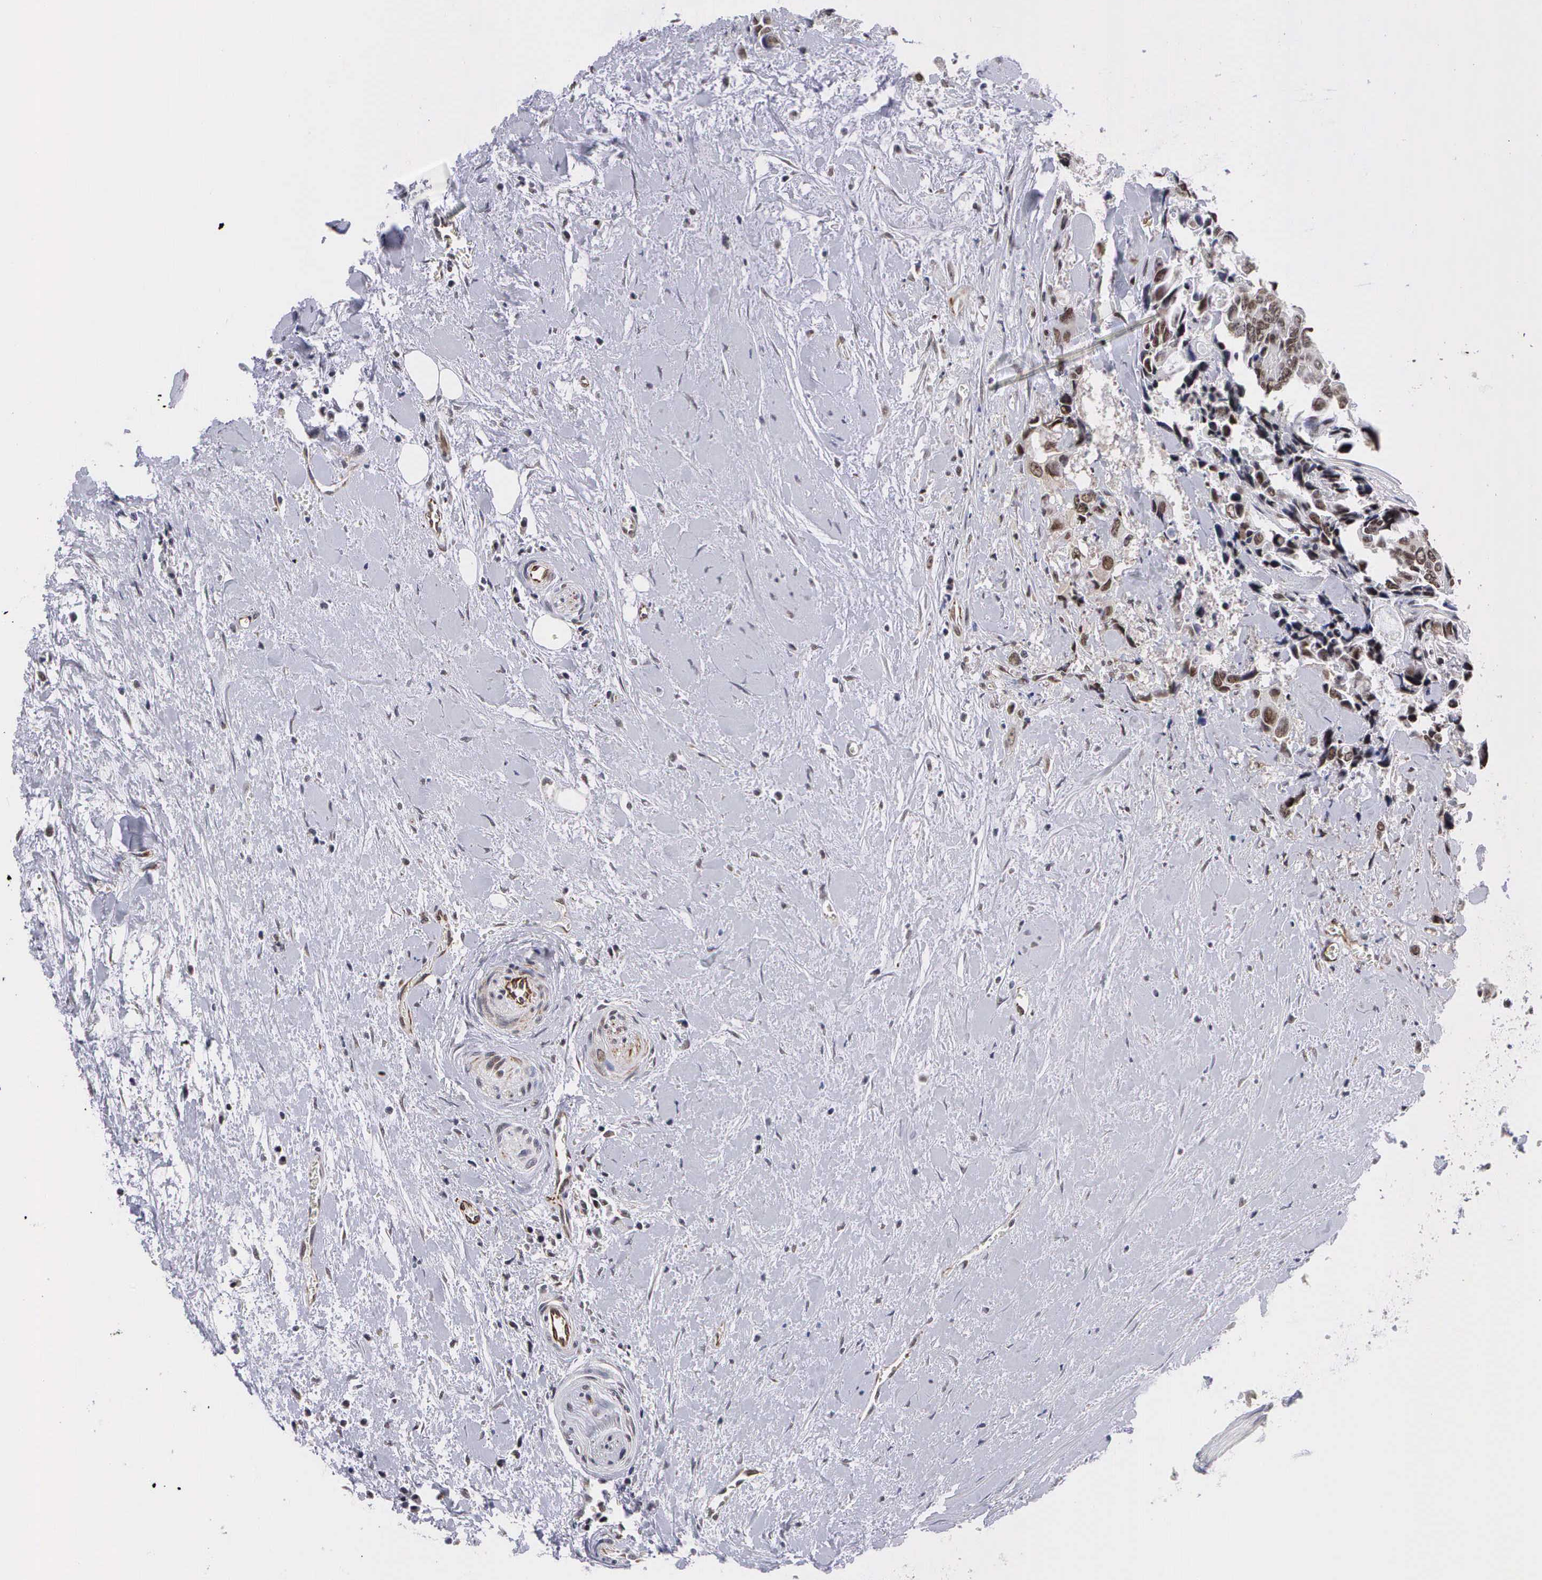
{"staining": {"intensity": "moderate", "quantity": ">75%", "location": "nuclear"}, "tissue": "colorectal cancer", "cell_type": "Tumor cells", "image_type": "cancer", "snomed": [{"axis": "morphology", "description": "Adenocarcinoma, NOS"}, {"axis": "topography", "description": "Rectum"}], "caption": "IHC (DAB (3,3'-diaminobenzidine)) staining of colorectal adenocarcinoma shows moderate nuclear protein expression in about >75% of tumor cells.", "gene": "MORC2", "patient": {"sex": "male", "age": 76}}